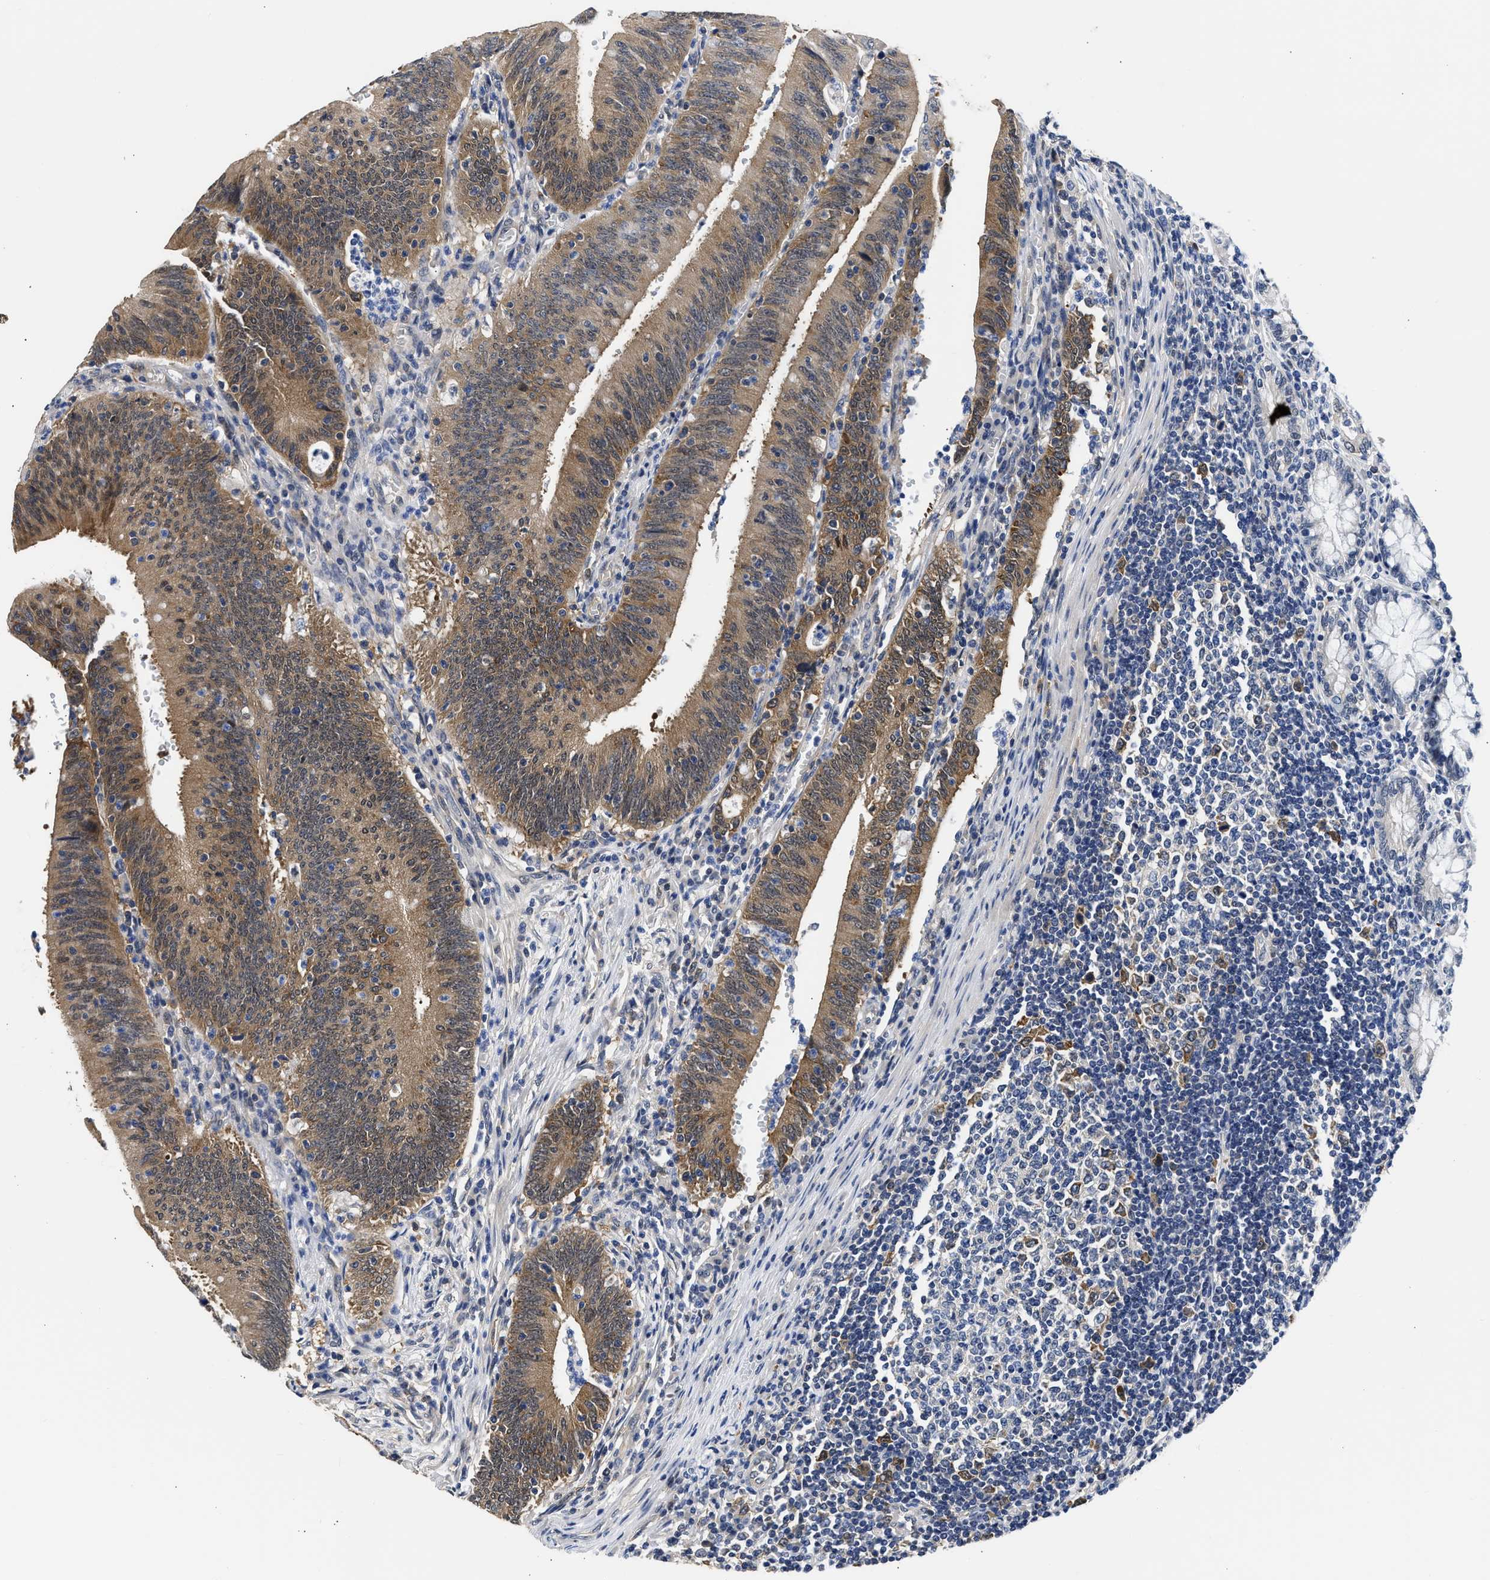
{"staining": {"intensity": "moderate", "quantity": ">75%", "location": "cytoplasmic/membranous"}, "tissue": "colorectal cancer", "cell_type": "Tumor cells", "image_type": "cancer", "snomed": [{"axis": "morphology", "description": "Normal tissue, NOS"}, {"axis": "morphology", "description": "Adenocarcinoma, NOS"}, {"axis": "topography", "description": "Rectum"}], "caption": "A brown stain shows moderate cytoplasmic/membranous positivity of a protein in human adenocarcinoma (colorectal) tumor cells. (DAB = brown stain, brightfield microscopy at high magnification).", "gene": "XPO5", "patient": {"sex": "female", "age": 66}}